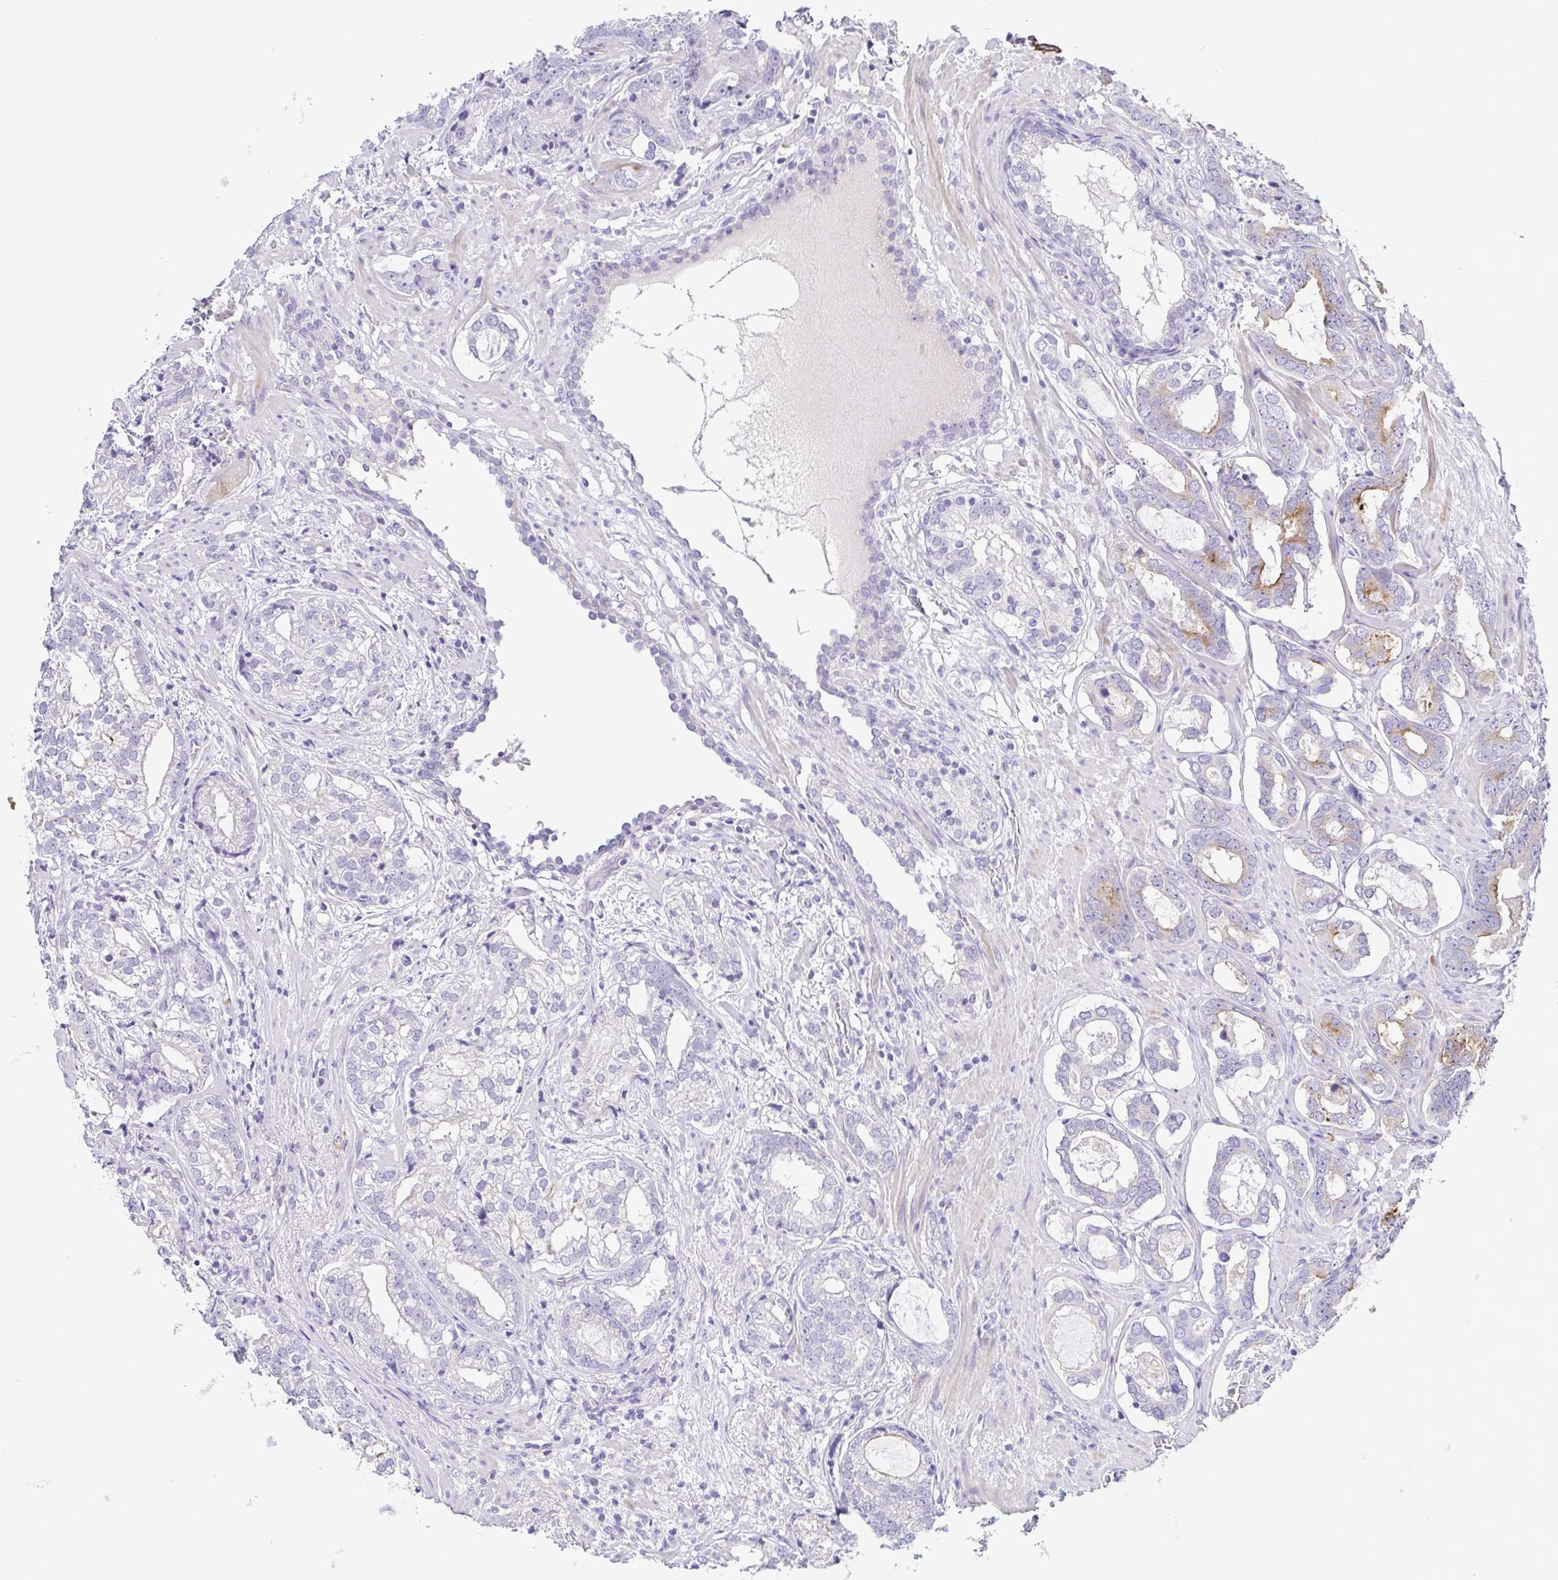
{"staining": {"intensity": "moderate", "quantity": "<25%", "location": "cytoplasmic/membranous"}, "tissue": "prostate cancer", "cell_type": "Tumor cells", "image_type": "cancer", "snomed": [{"axis": "morphology", "description": "Adenocarcinoma, High grade"}, {"axis": "topography", "description": "Prostate"}], "caption": "Prostate high-grade adenocarcinoma stained with DAB (3,3'-diaminobenzidine) IHC exhibits low levels of moderate cytoplasmic/membranous staining in approximately <25% of tumor cells.", "gene": "TERT", "patient": {"sex": "male", "age": 75}}